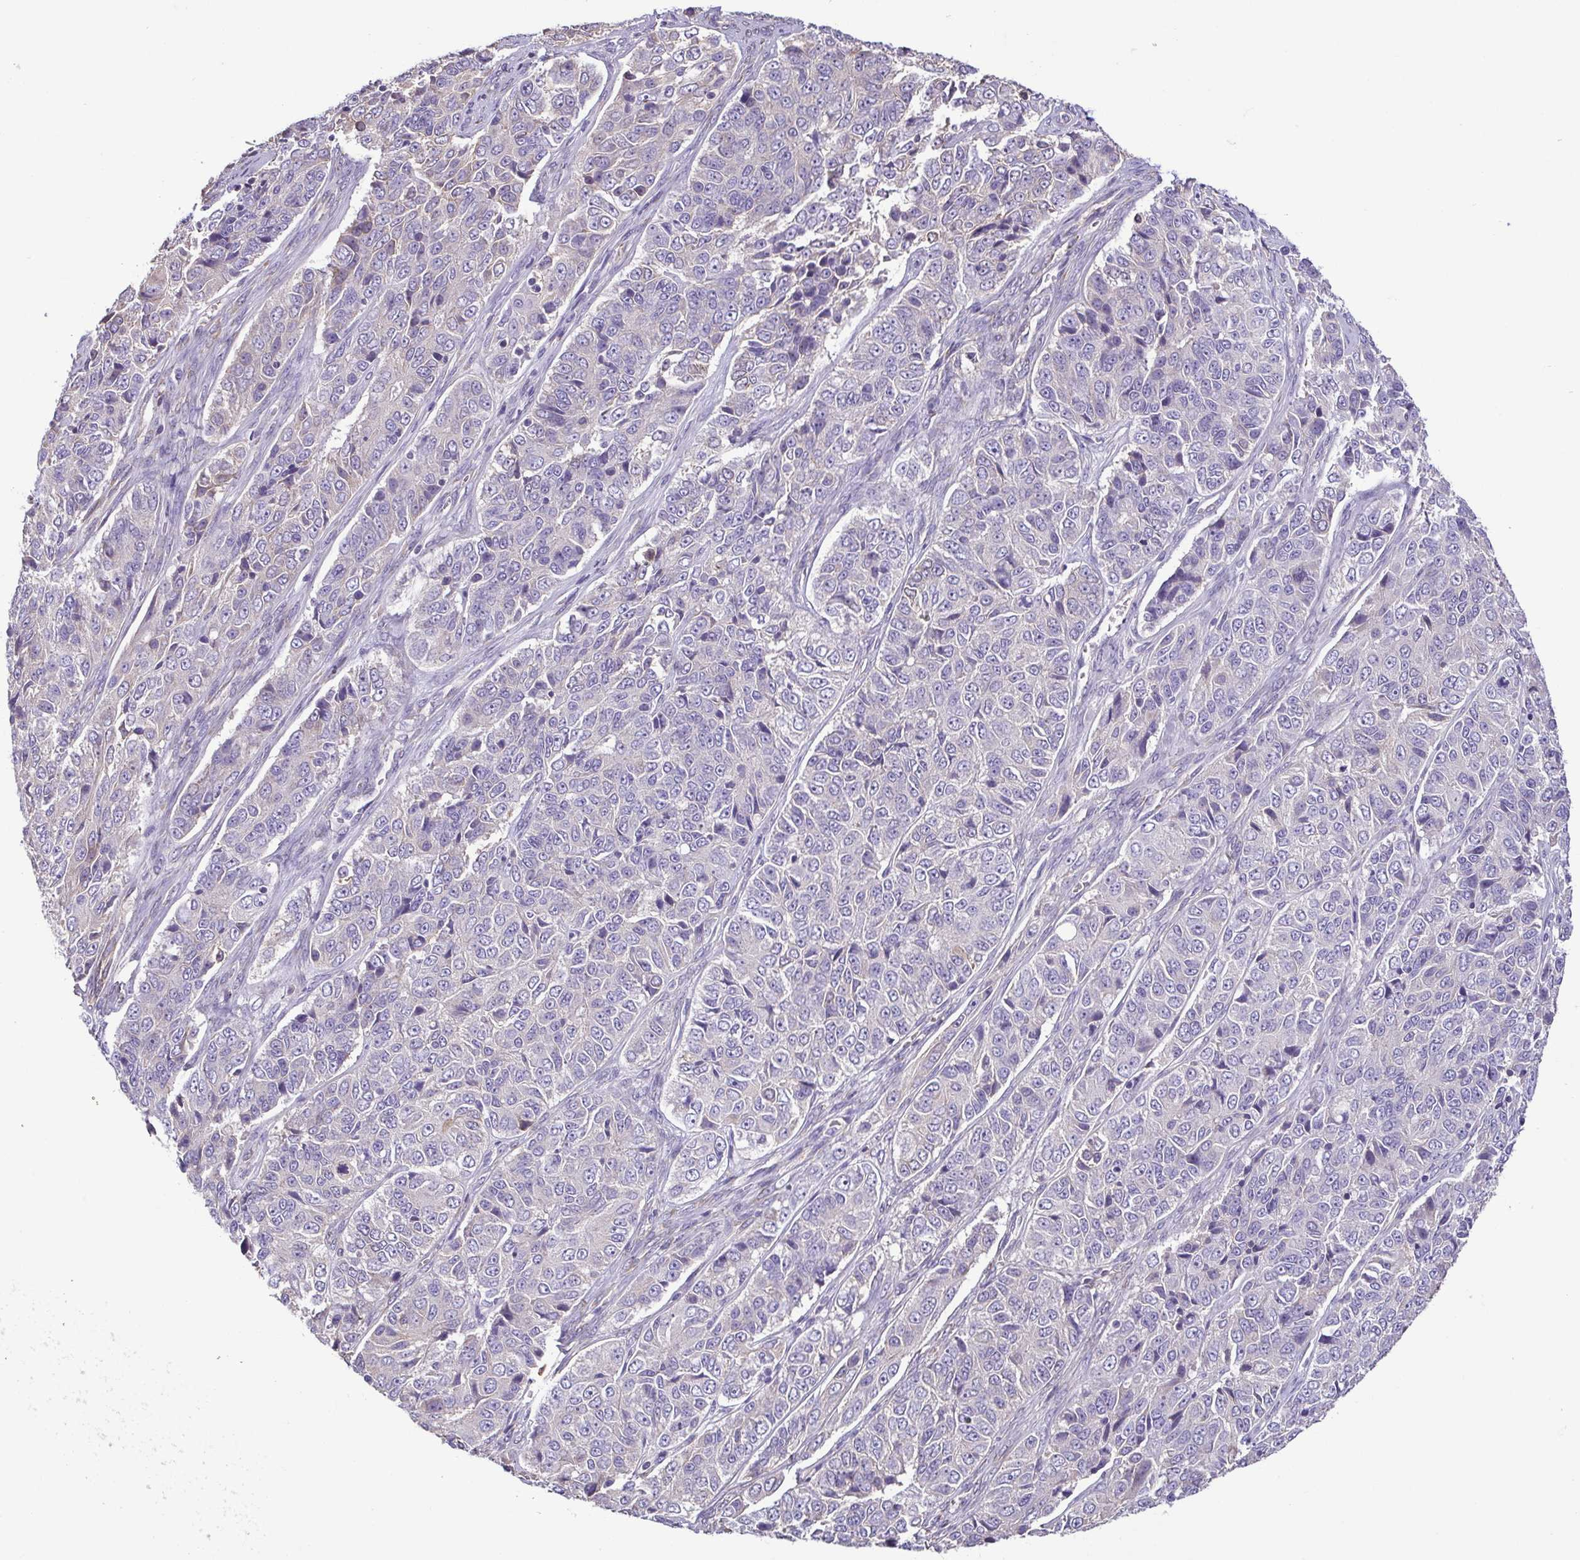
{"staining": {"intensity": "negative", "quantity": "none", "location": "none"}, "tissue": "ovarian cancer", "cell_type": "Tumor cells", "image_type": "cancer", "snomed": [{"axis": "morphology", "description": "Carcinoma, endometroid"}, {"axis": "topography", "description": "Ovary"}], "caption": "This is an immunohistochemistry (IHC) photomicrograph of ovarian cancer (endometroid carcinoma). There is no expression in tumor cells.", "gene": "MYL10", "patient": {"sex": "female", "age": 51}}